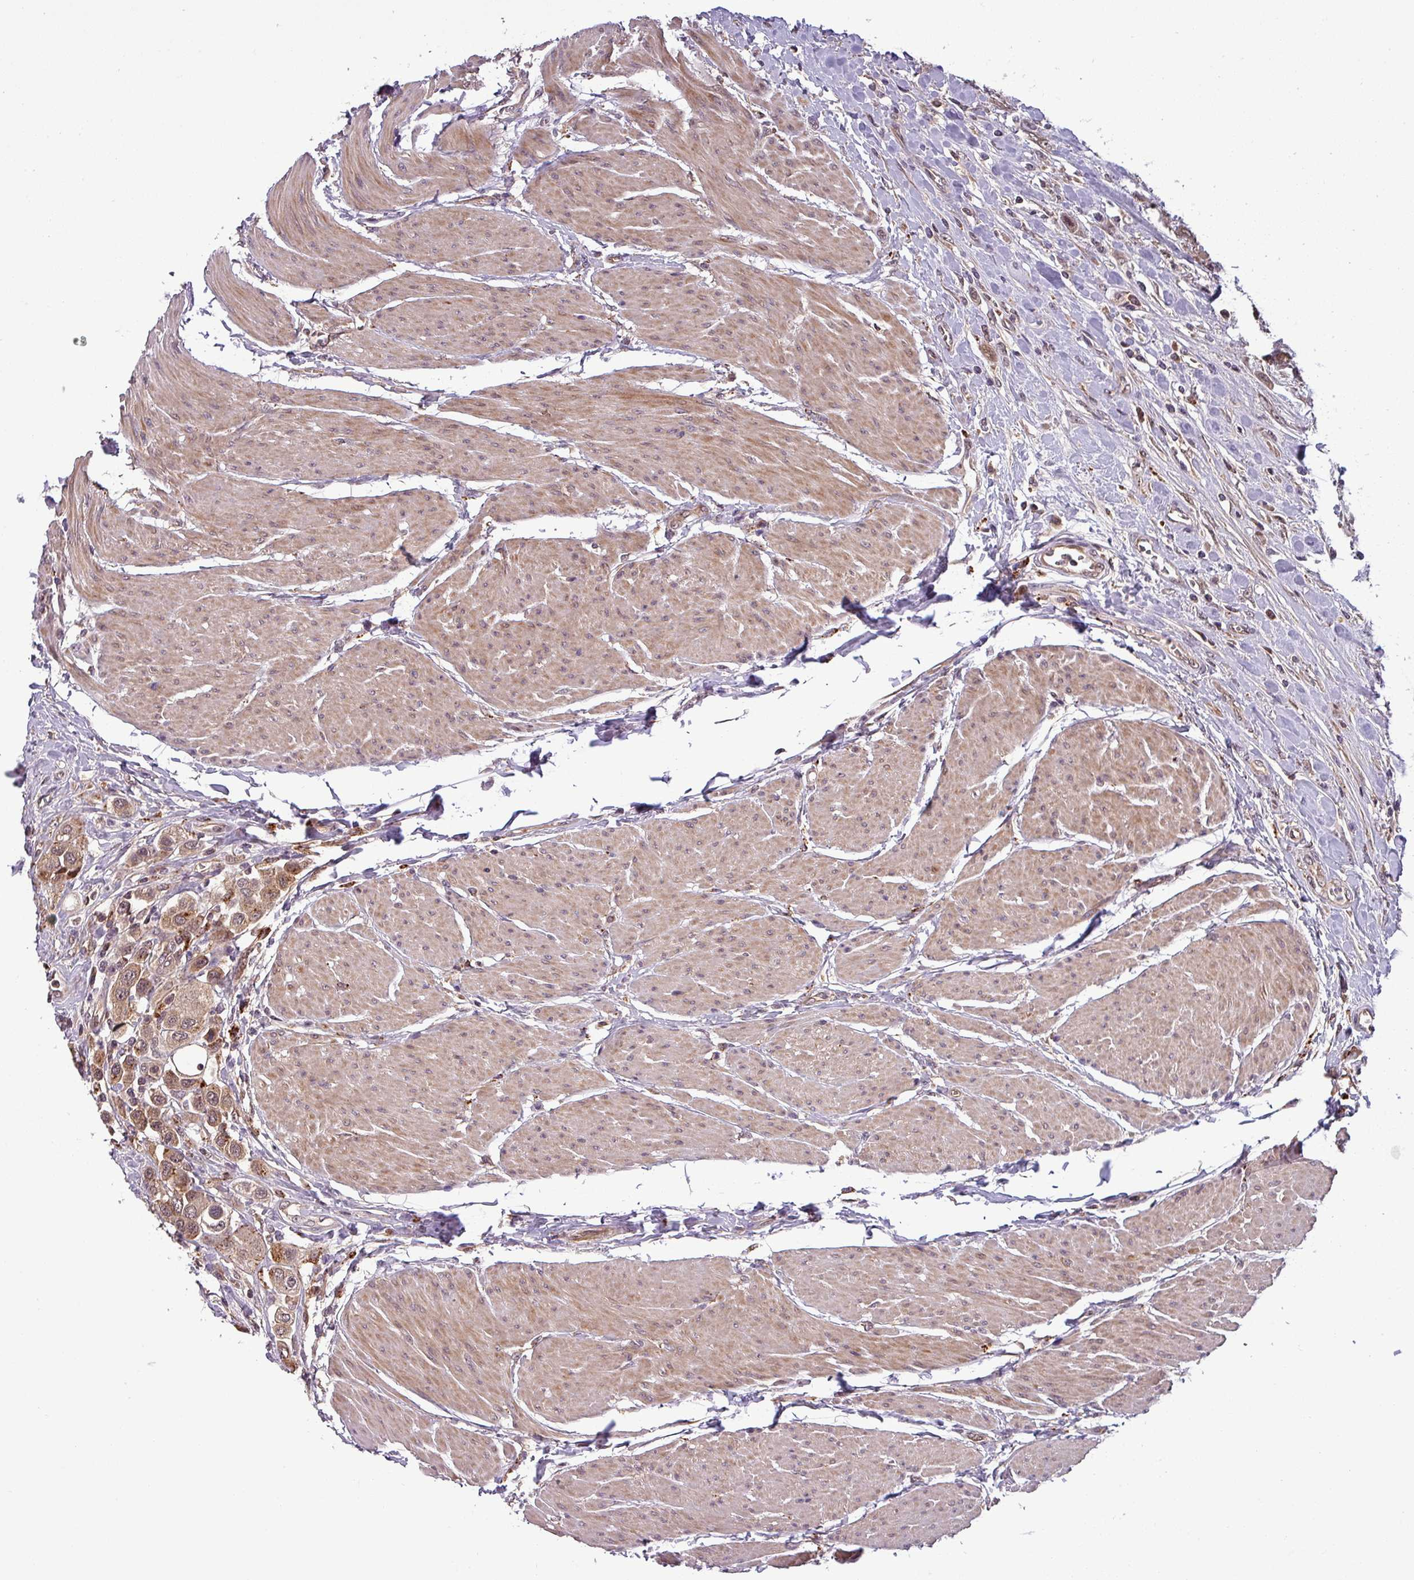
{"staining": {"intensity": "moderate", "quantity": ">75%", "location": "cytoplasmic/membranous,nuclear"}, "tissue": "urothelial cancer", "cell_type": "Tumor cells", "image_type": "cancer", "snomed": [{"axis": "morphology", "description": "Urothelial carcinoma, High grade"}, {"axis": "topography", "description": "Urinary bladder"}], "caption": "Protein expression analysis of human urothelial cancer reveals moderate cytoplasmic/membranous and nuclear expression in approximately >75% of tumor cells. (brown staining indicates protein expression, while blue staining denotes nuclei).", "gene": "PUS1", "patient": {"sex": "male", "age": 50}}